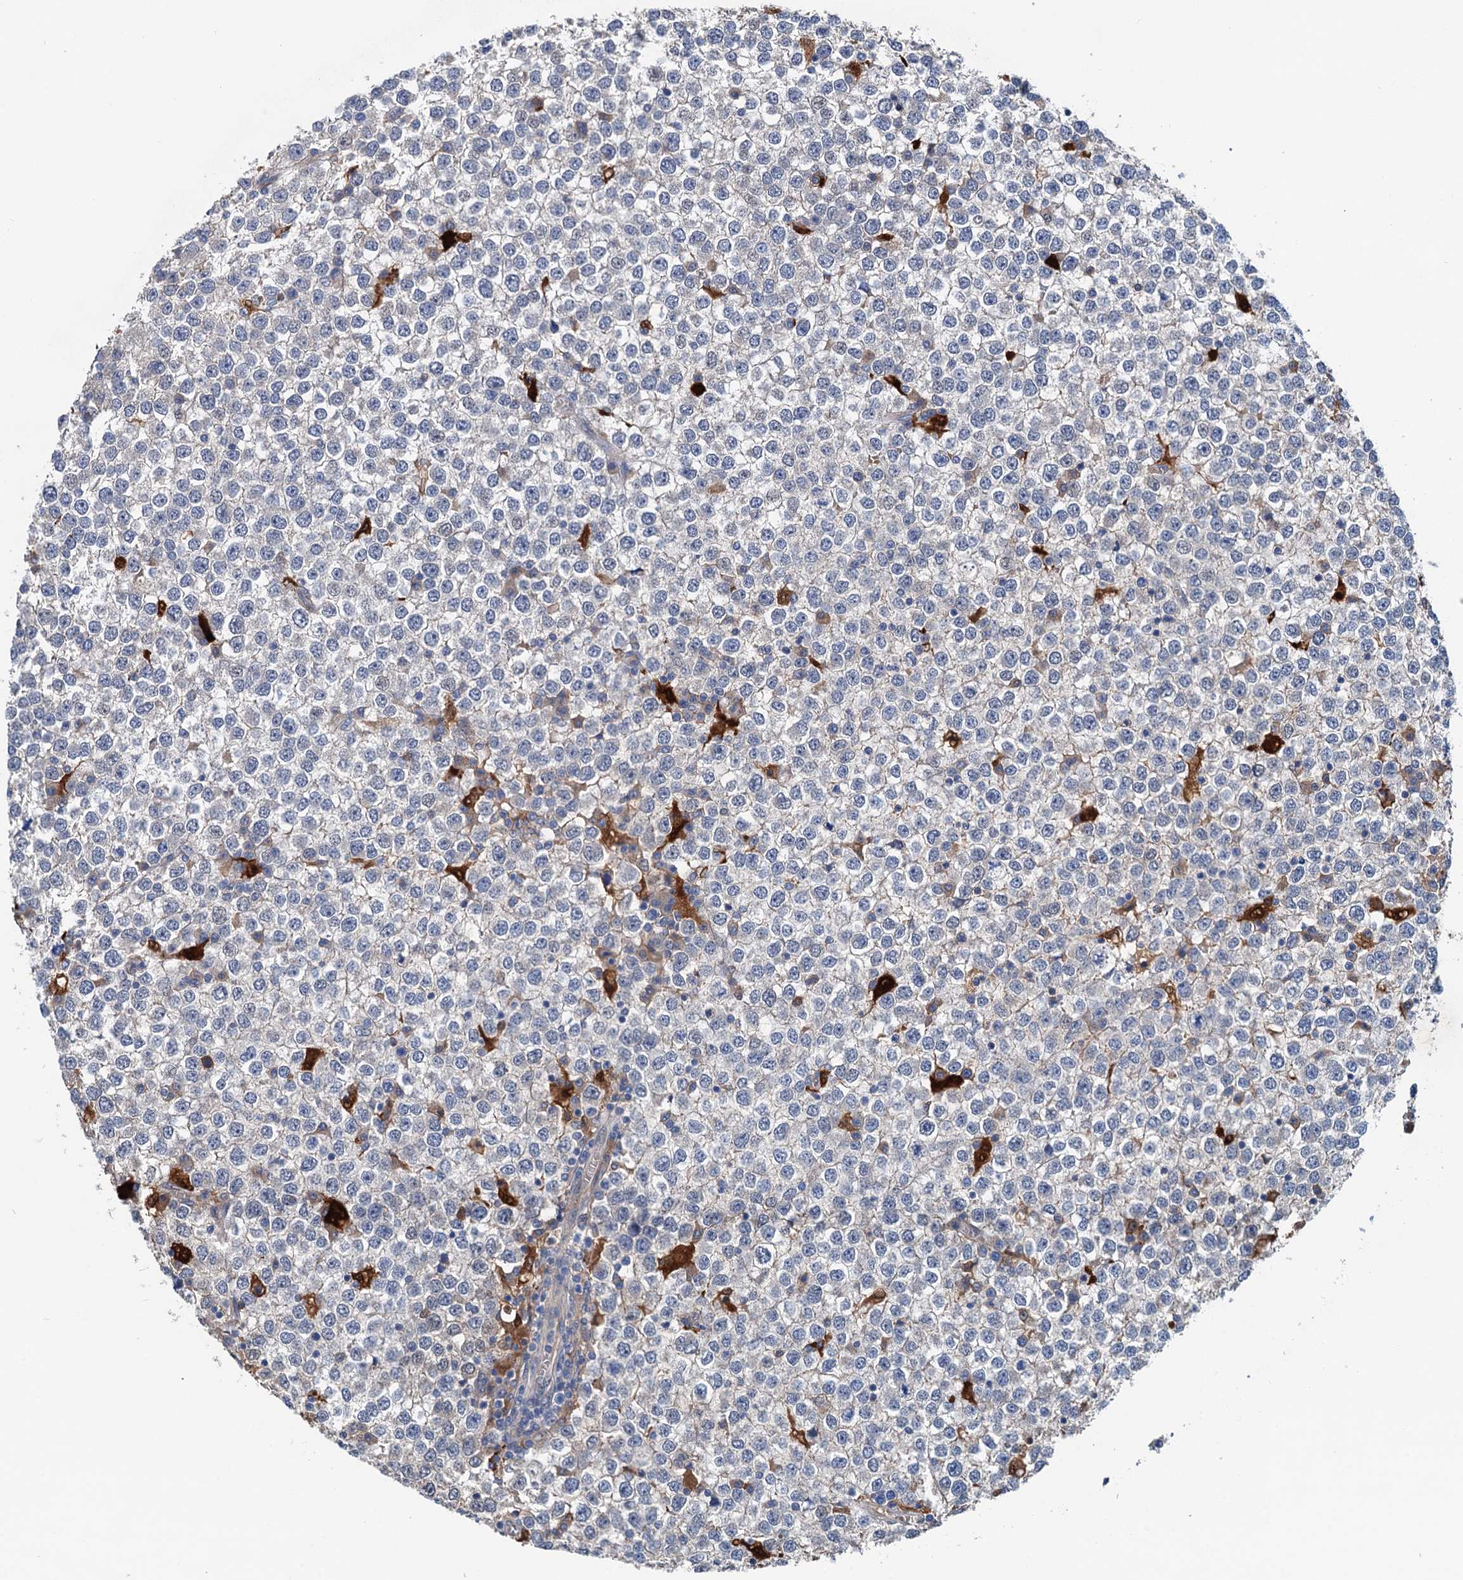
{"staining": {"intensity": "negative", "quantity": "none", "location": "none"}, "tissue": "testis cancer", "cell_type": "Tumor cells", "image_type": "cancer", "snomed": [{"axis": "morphology", "description": "Seminoma, NOS"}, {"axis": "topography", "description": "Testis"}], "caption": "Immunohistochemistry photomicrograph of testis seminoma stained for a protein (brown), which demonstrates no staining in tumor cells.", "gene": "CSTPP1", "patient": {"sex": "male", "age": 65}}